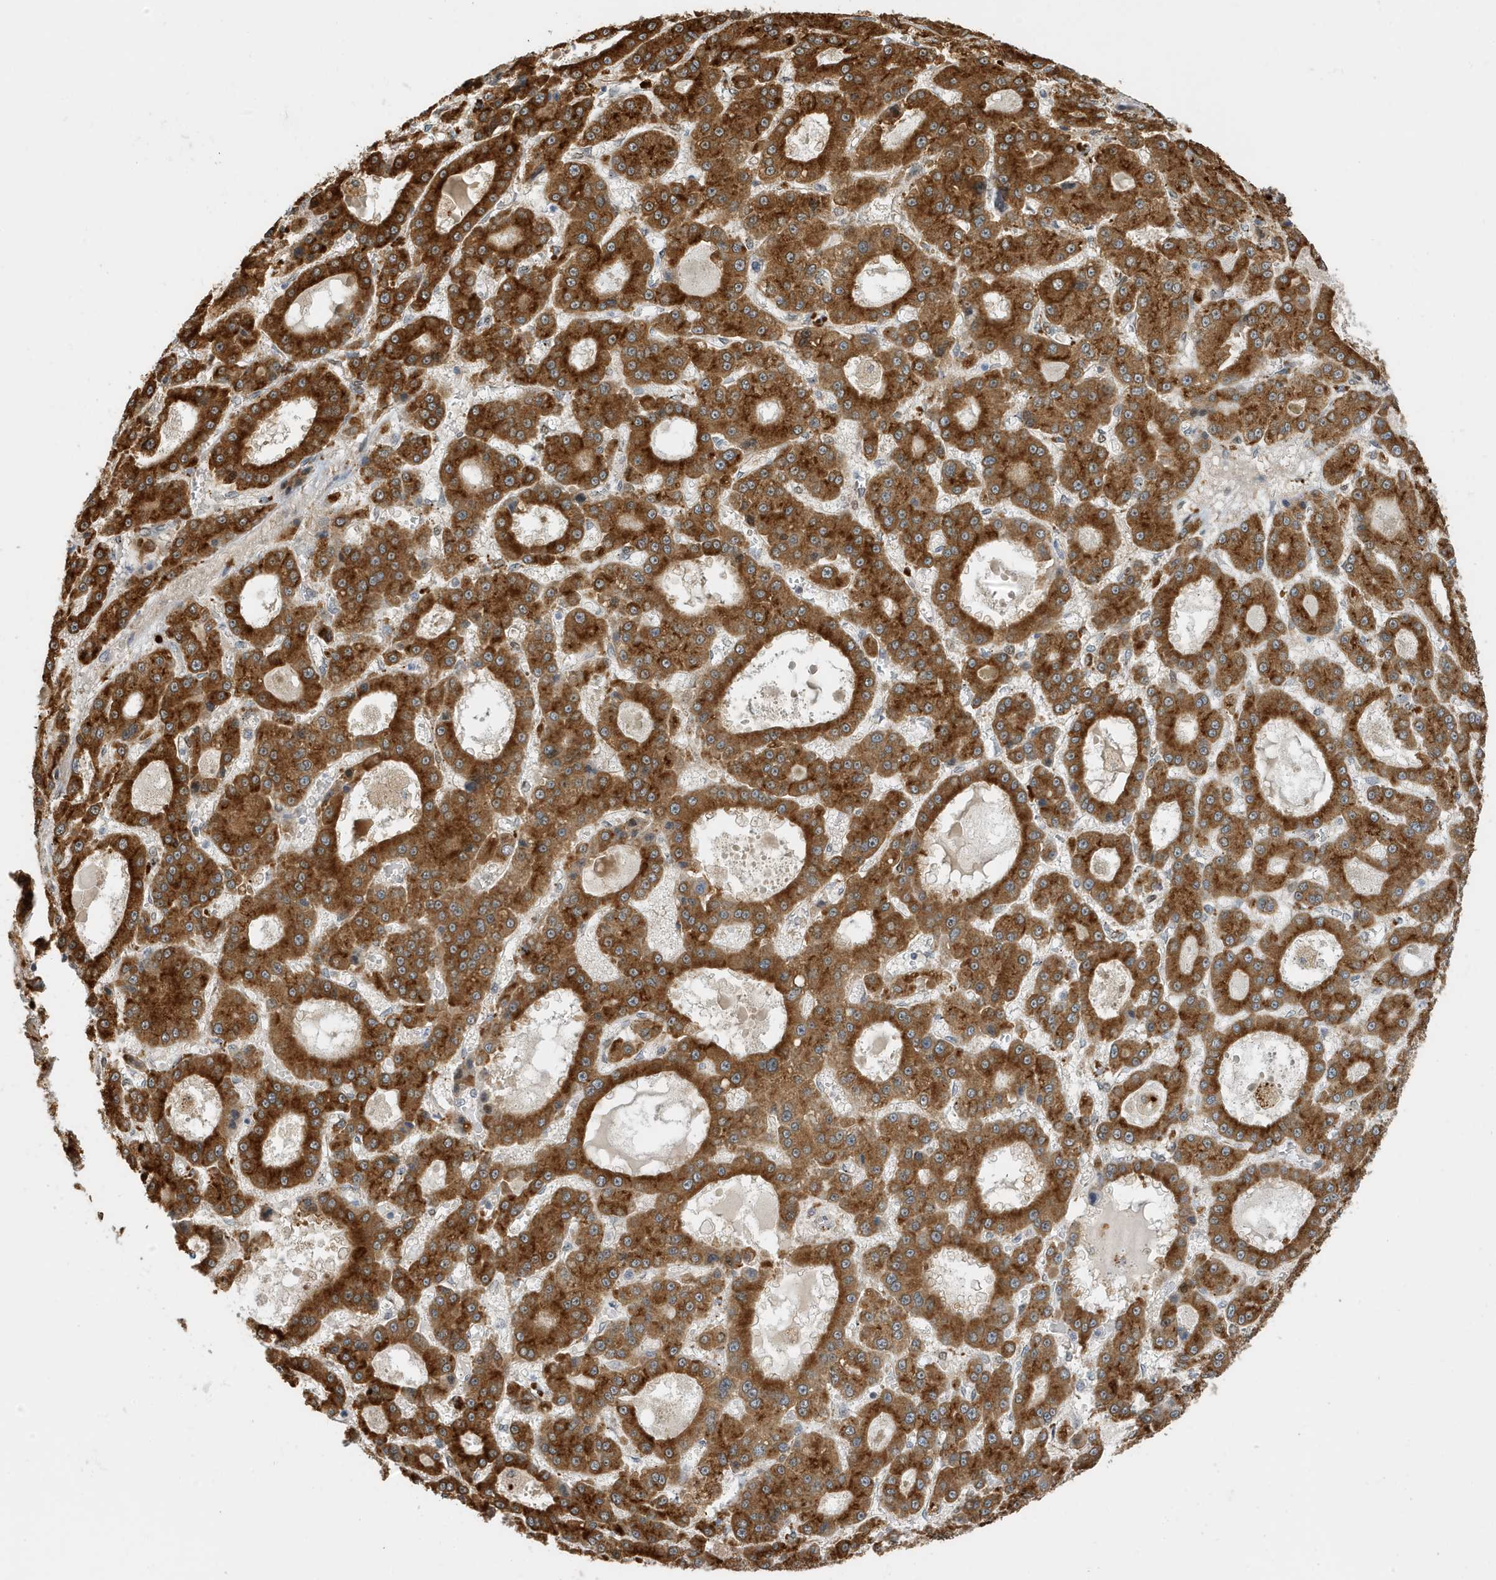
{"staining": {"intensity": "strong", "quantity": ">75%", "location": "cytoplasmic/membranous"}, "tissue": "liver cancer", "cell_type": "Tumor cells", "image_type": "cancer", "snomed": [{"axis": "morphology", "description": "Carcinoma, Hepatocellular, NOS"}, {"axis": "topography", "description": "Liver"}], "caption": "DAB immunohistochemical staining of hepatocellular carcinoma (liver) displays strong cytoplasmic/membranous protein expression in about >75% of tumor cells.", "gene": "ZNF507", "patient": {"sex": "male", "age": 70}}